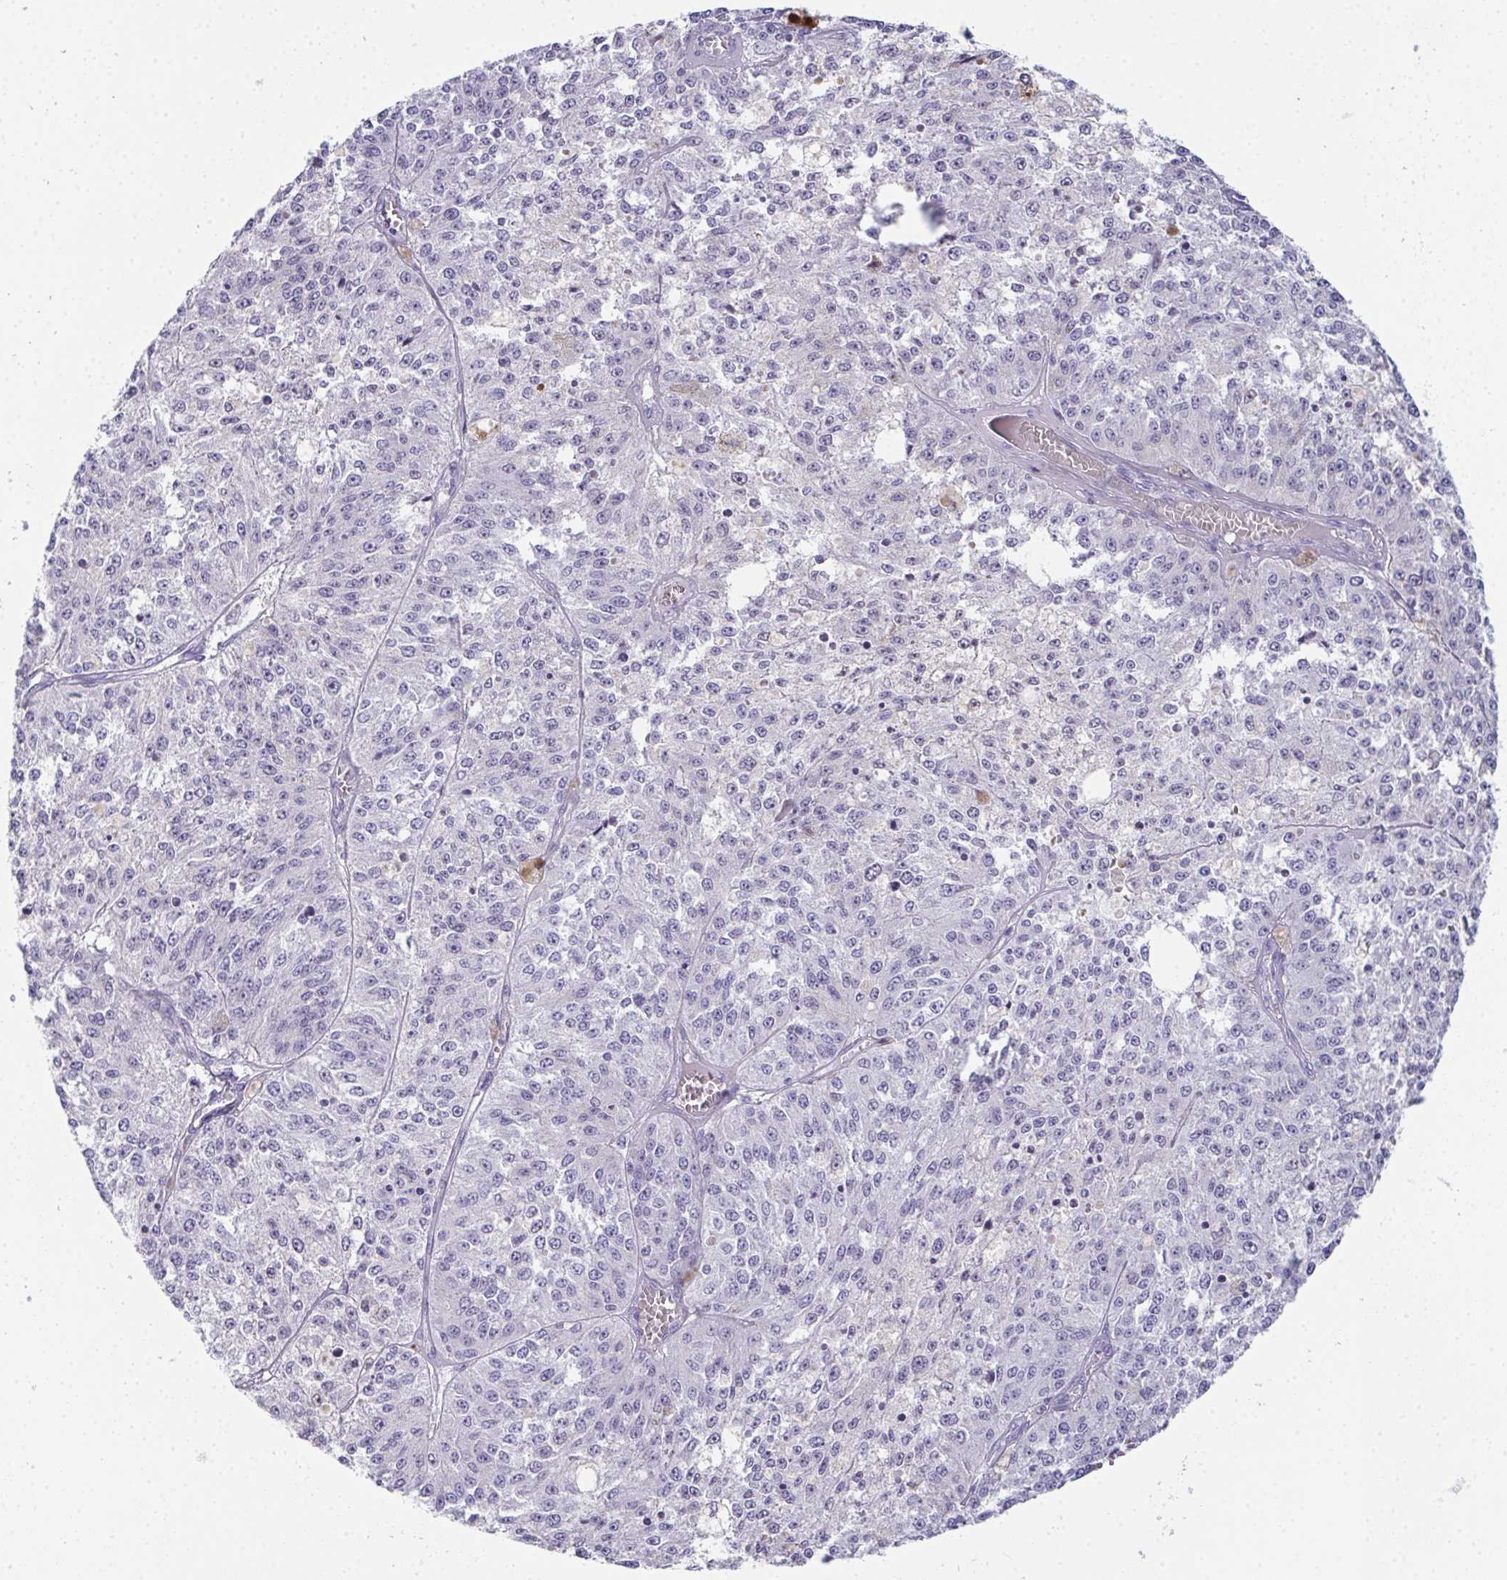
{"staining": {"intensity": "negative", "quantity": "none", "location": "none"}, "tissue": "melanoma", "cell_type": "Tumor cells", "image_type": "cancer", "snomed": [{"axis": "morphology", "description": "Malignant melanoma, Metastatic site"}, {"axis": "topography", "description": "Lymph node"}], "caption": "A micrograph of malignant melanoma (metastatic site) stained for a protein exhibits no brown staining in tumor cells.", "gene": "TEX19", "patient": {"sex": "female", "age": 64}}